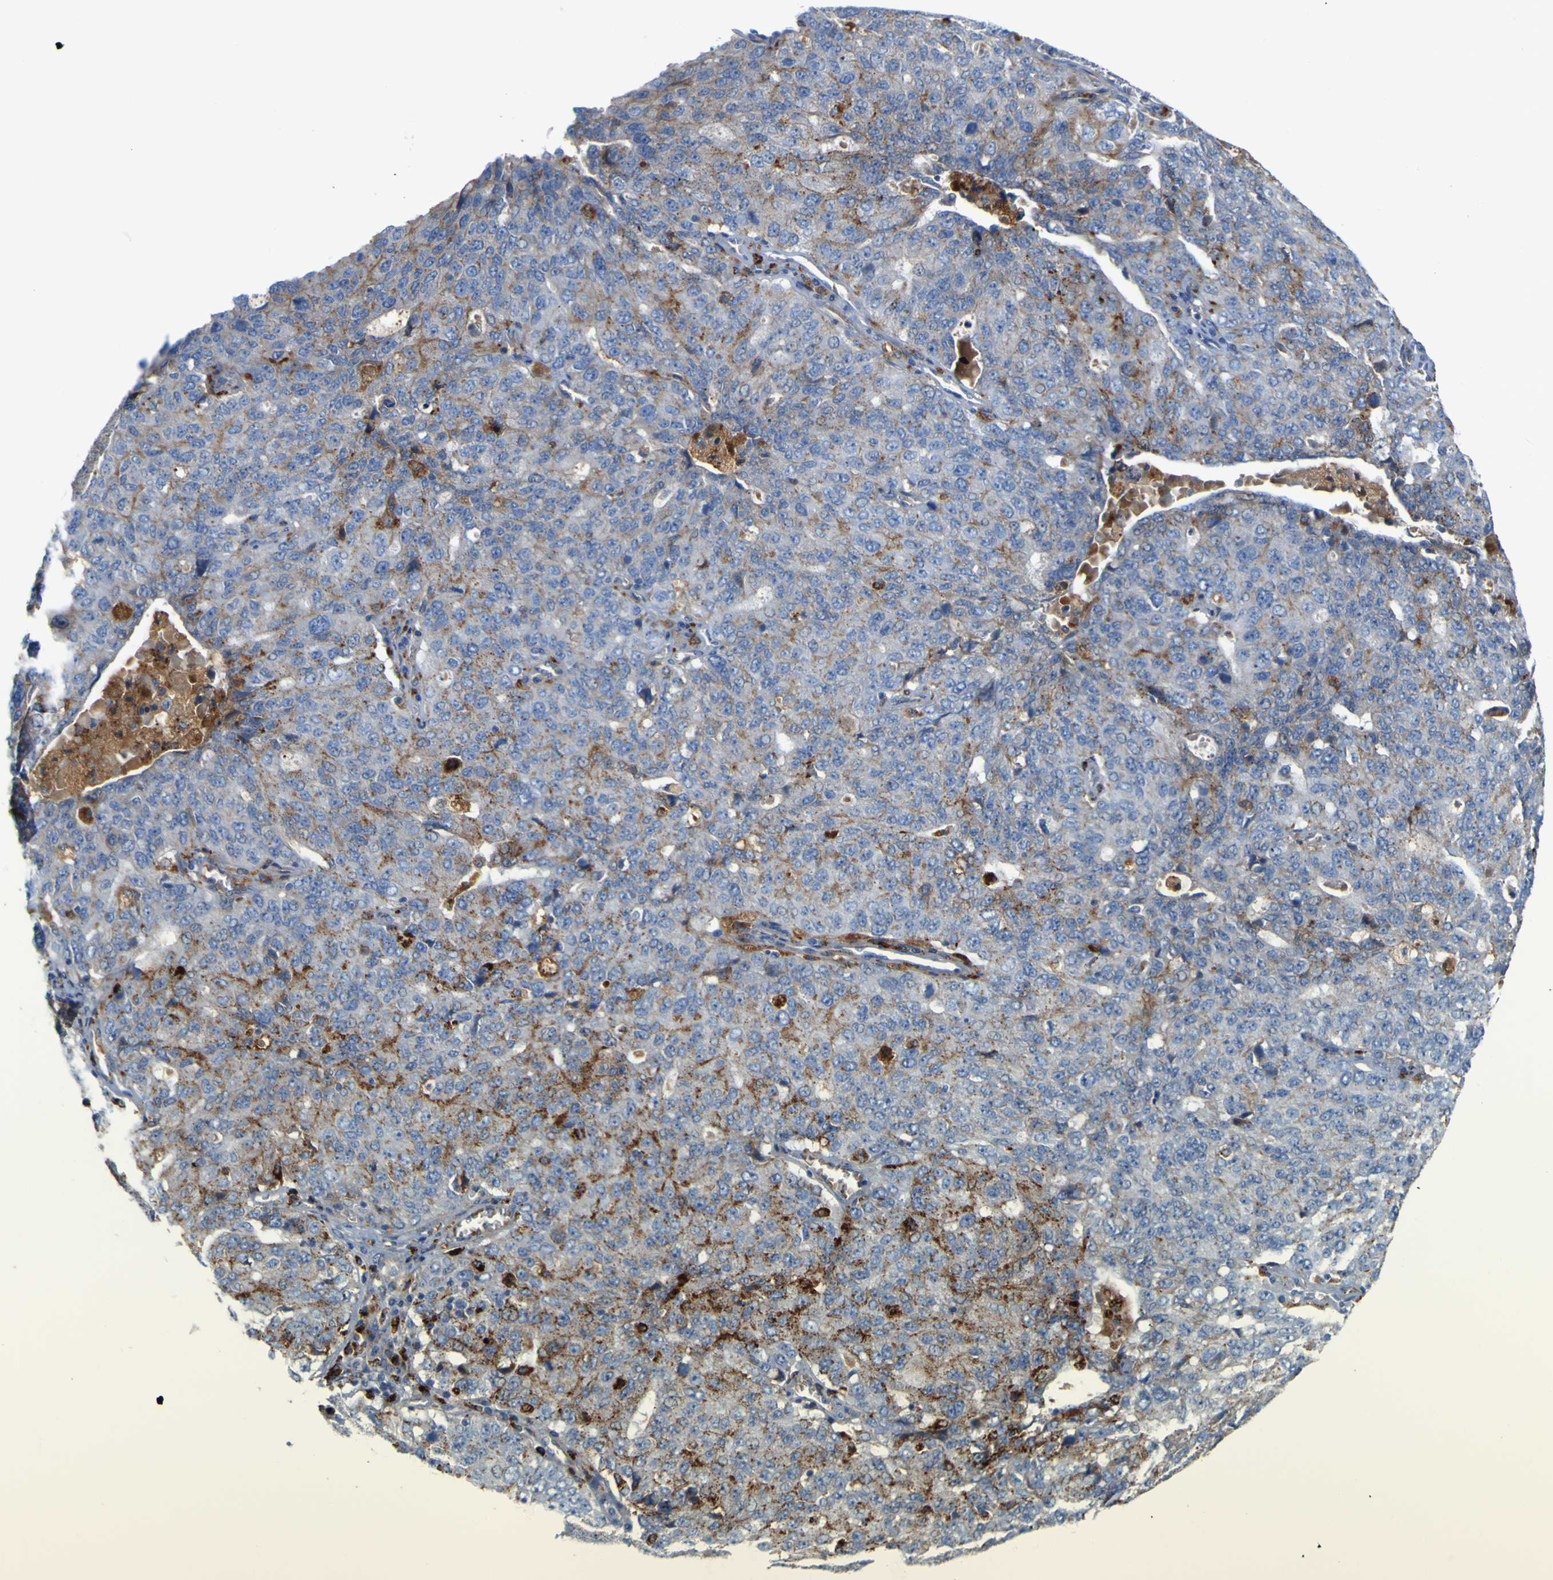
{"staining": {"intensity": "moderate", "quantity": "<25%", "location": "cytoplasmic/membranous"}, "tissue": "ovarian cancer", "cell_type": "Tumor cells", "image_type": "cancer", "snomed": [{"axis": "morphology", "description": "Carcinoma, endometroid"}, {"axis": "topography", "description": "Ovary"}], "caption": "Human ovarian cancer (endometroid carcinoma) stained with a brown dye shows moderate cytoplasmic/membranous positive staining in approximately <25% of tumor cells.", "gene": "PTPRF", "patient": {"sex": "female", "age": 62}}